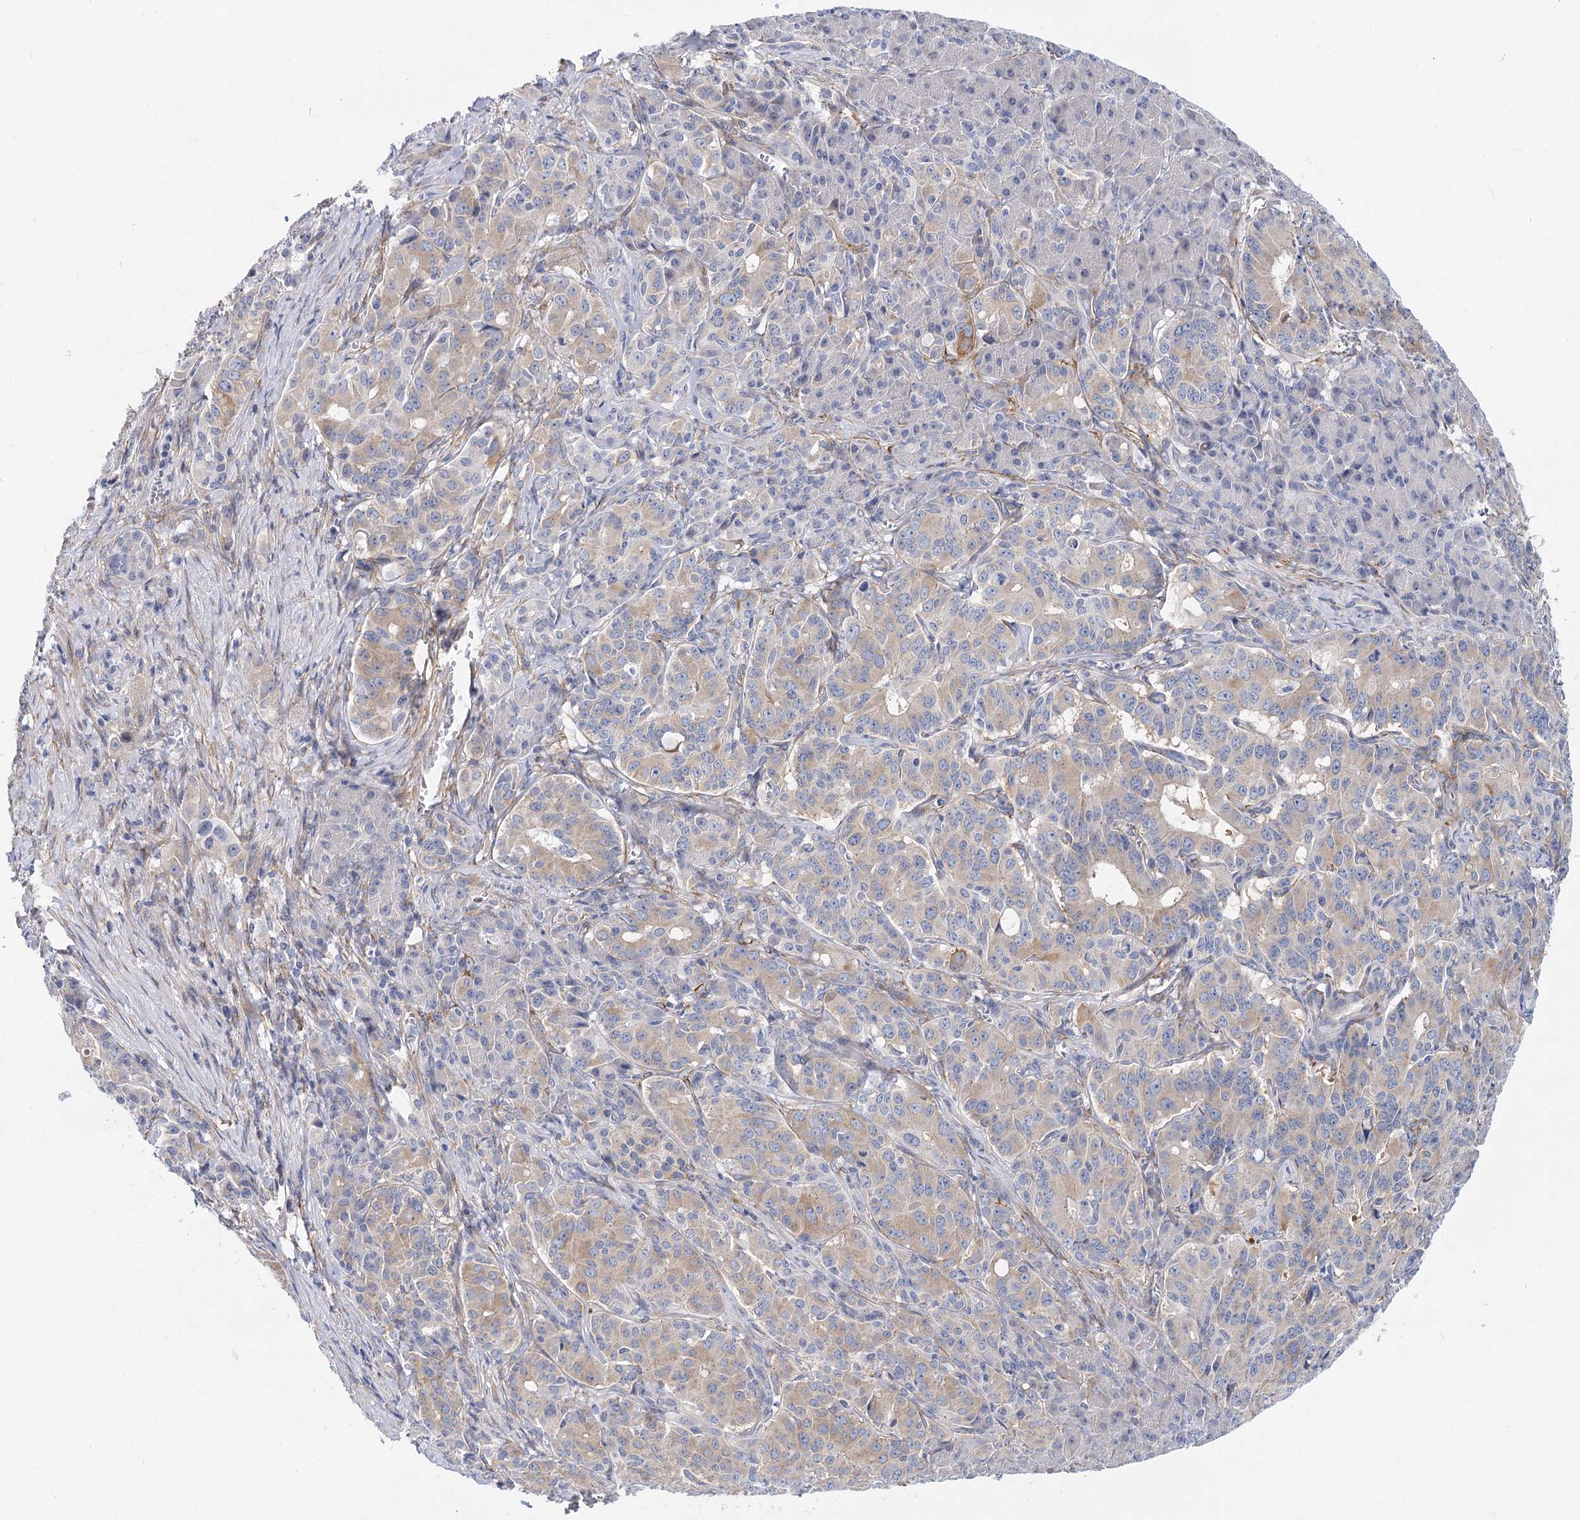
{"staining": {"intensity": "weak", "quantity": "25%-75%", "location": "cytoplasmic/membranous"}, "tissue": "pancreatic cancer", "cell_type": "Tumor cells", "image_type": "cancer", "snomed": [{"axis": "morphology", "description": "Adenocarcinoma, NOS"}, {"axis": "topography", "description": "Pancreas"}], "caption": "This histopathology image shows immunohistochemistry staining of pancreatic cancer, with low weak cytoplasmic/membranous staining in about 25%-75% of tumor cells.", "gene": "TEX12", "patient": {"sex": "female", "age": 74}}